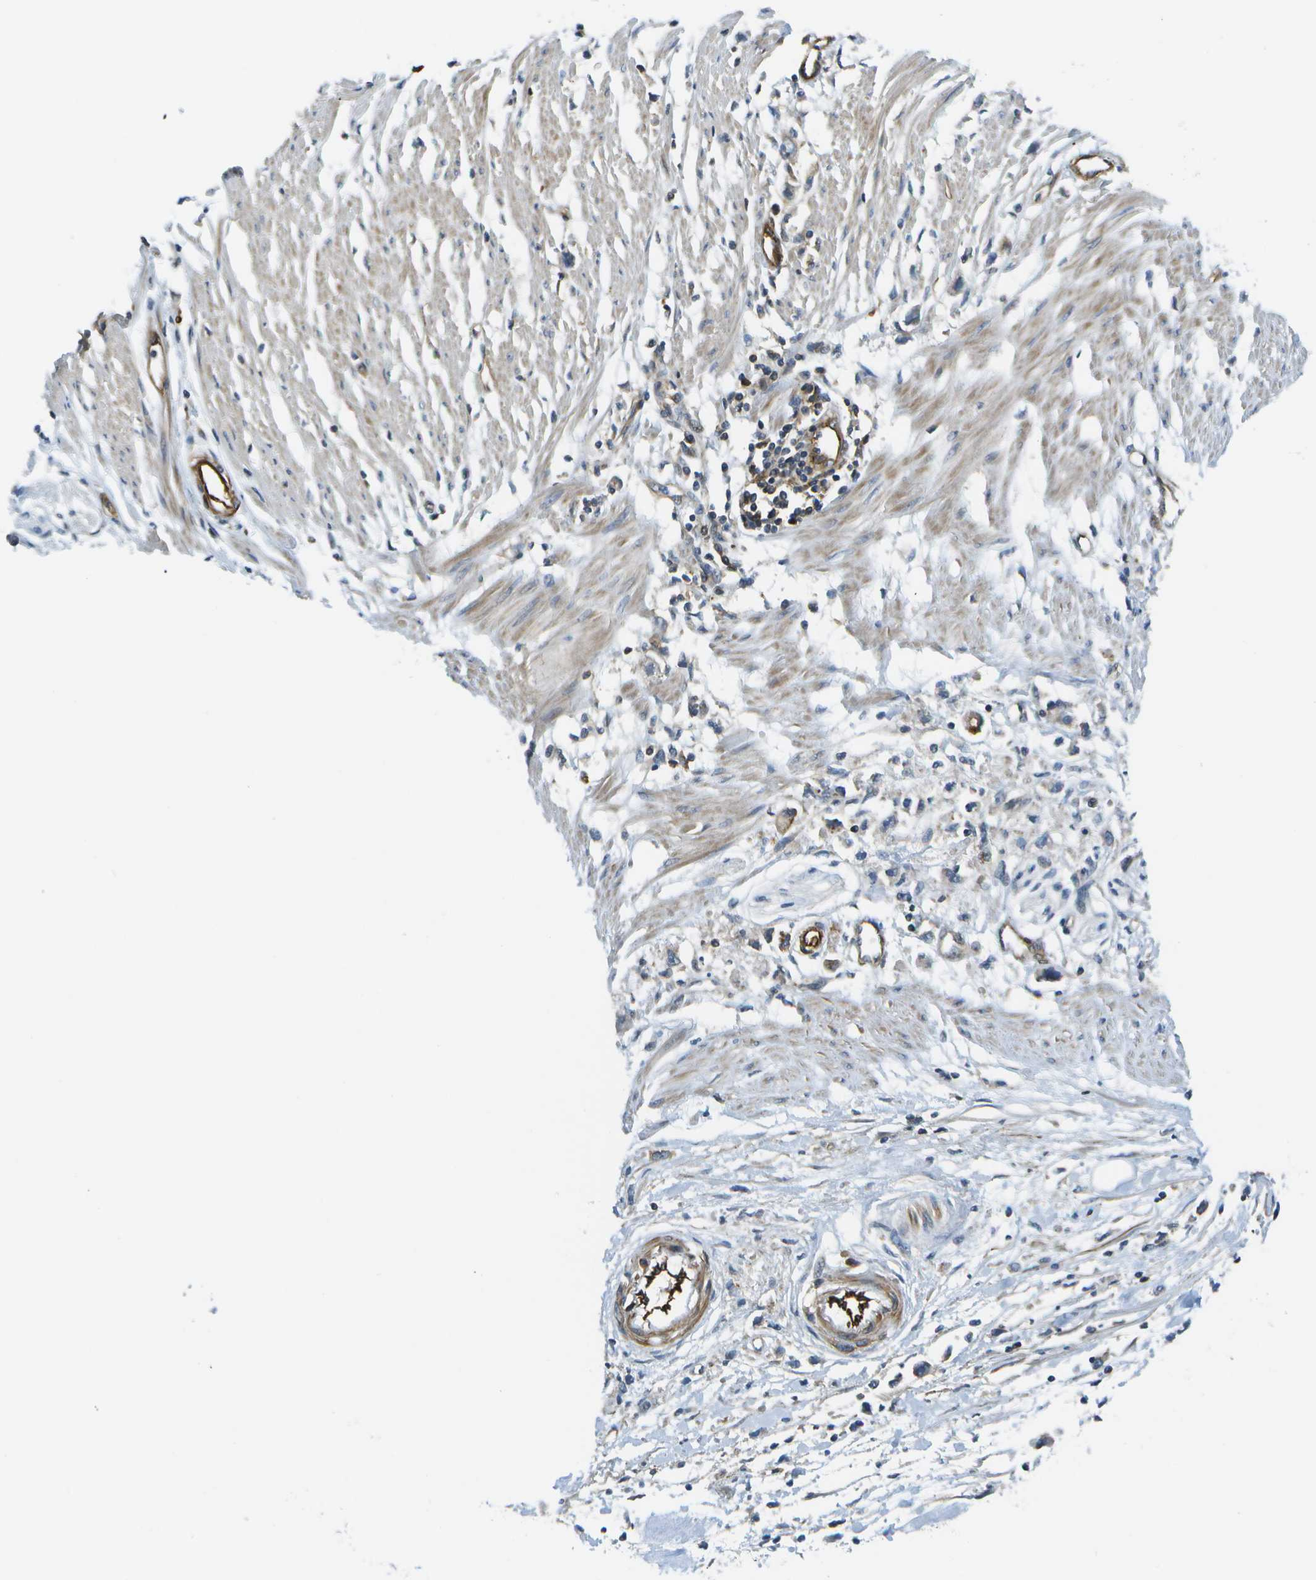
{"staining": {"intensity": "negative", "quantity": "none", "location": "none"}, "tissue": "stomach cancer", "cell_type": "Tumor cells", "image_type": "cancer", "snomed": [{"axis": "morphology", "description": "Adenocarcinoma, NOS"}, {"axis": "topography", "description": "Stomach"}], "caption": "Immunohistochemistry (IHC) histopathology image of neoplastic tissue: human stomach cancer stained with DAB (3,3'-diaminobenzidine) exhibits no significant protein expression in tumor cells.", "gene": "KIAA0040", "patient": {"sex": "female", "age": 59}}